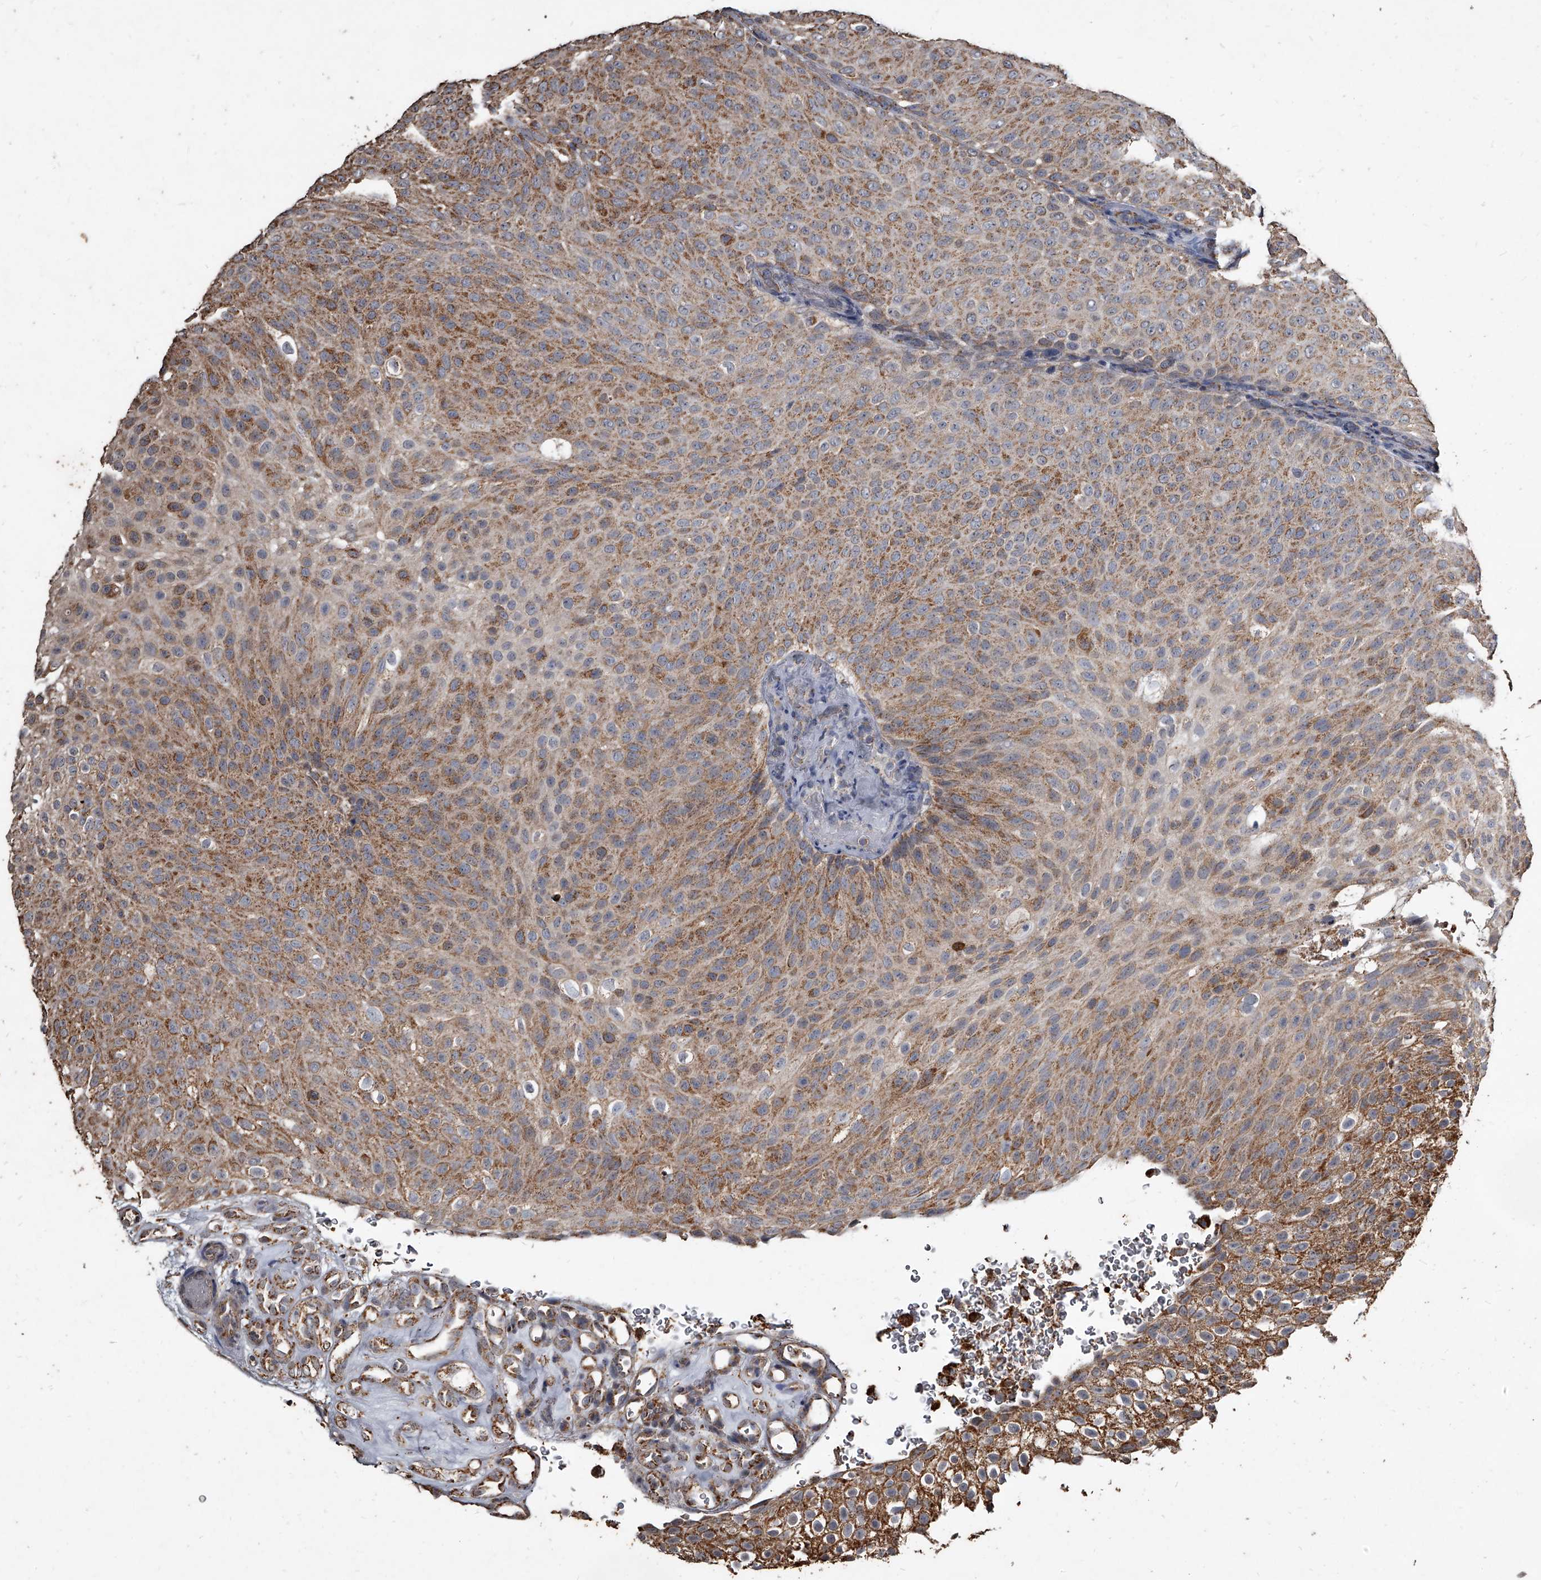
{"staining": {"intensity": "moderate", "quantity": ">75%", "location": "cytoplasmic/membranous"}, "tissue": "urothelial cancer", "cell_type": "Tumor cells", "image_type": "cancer", "snomed": [{"axis": "morphology", "description": "Urothelial carcinoma, Low grade"}, {"axis": "topography", "description": "Urinary bladder"}], "caption": "IHC (DAB (3,3'-diaminobenzidine)) staining of human urothelial carcinoma (low-grade) demonstrates moderate cytoplasmic/membranous protein staining in about >75% of tumor cells.", "gene": "GPR183", "patient": {"sex": "male", "age": 78}}